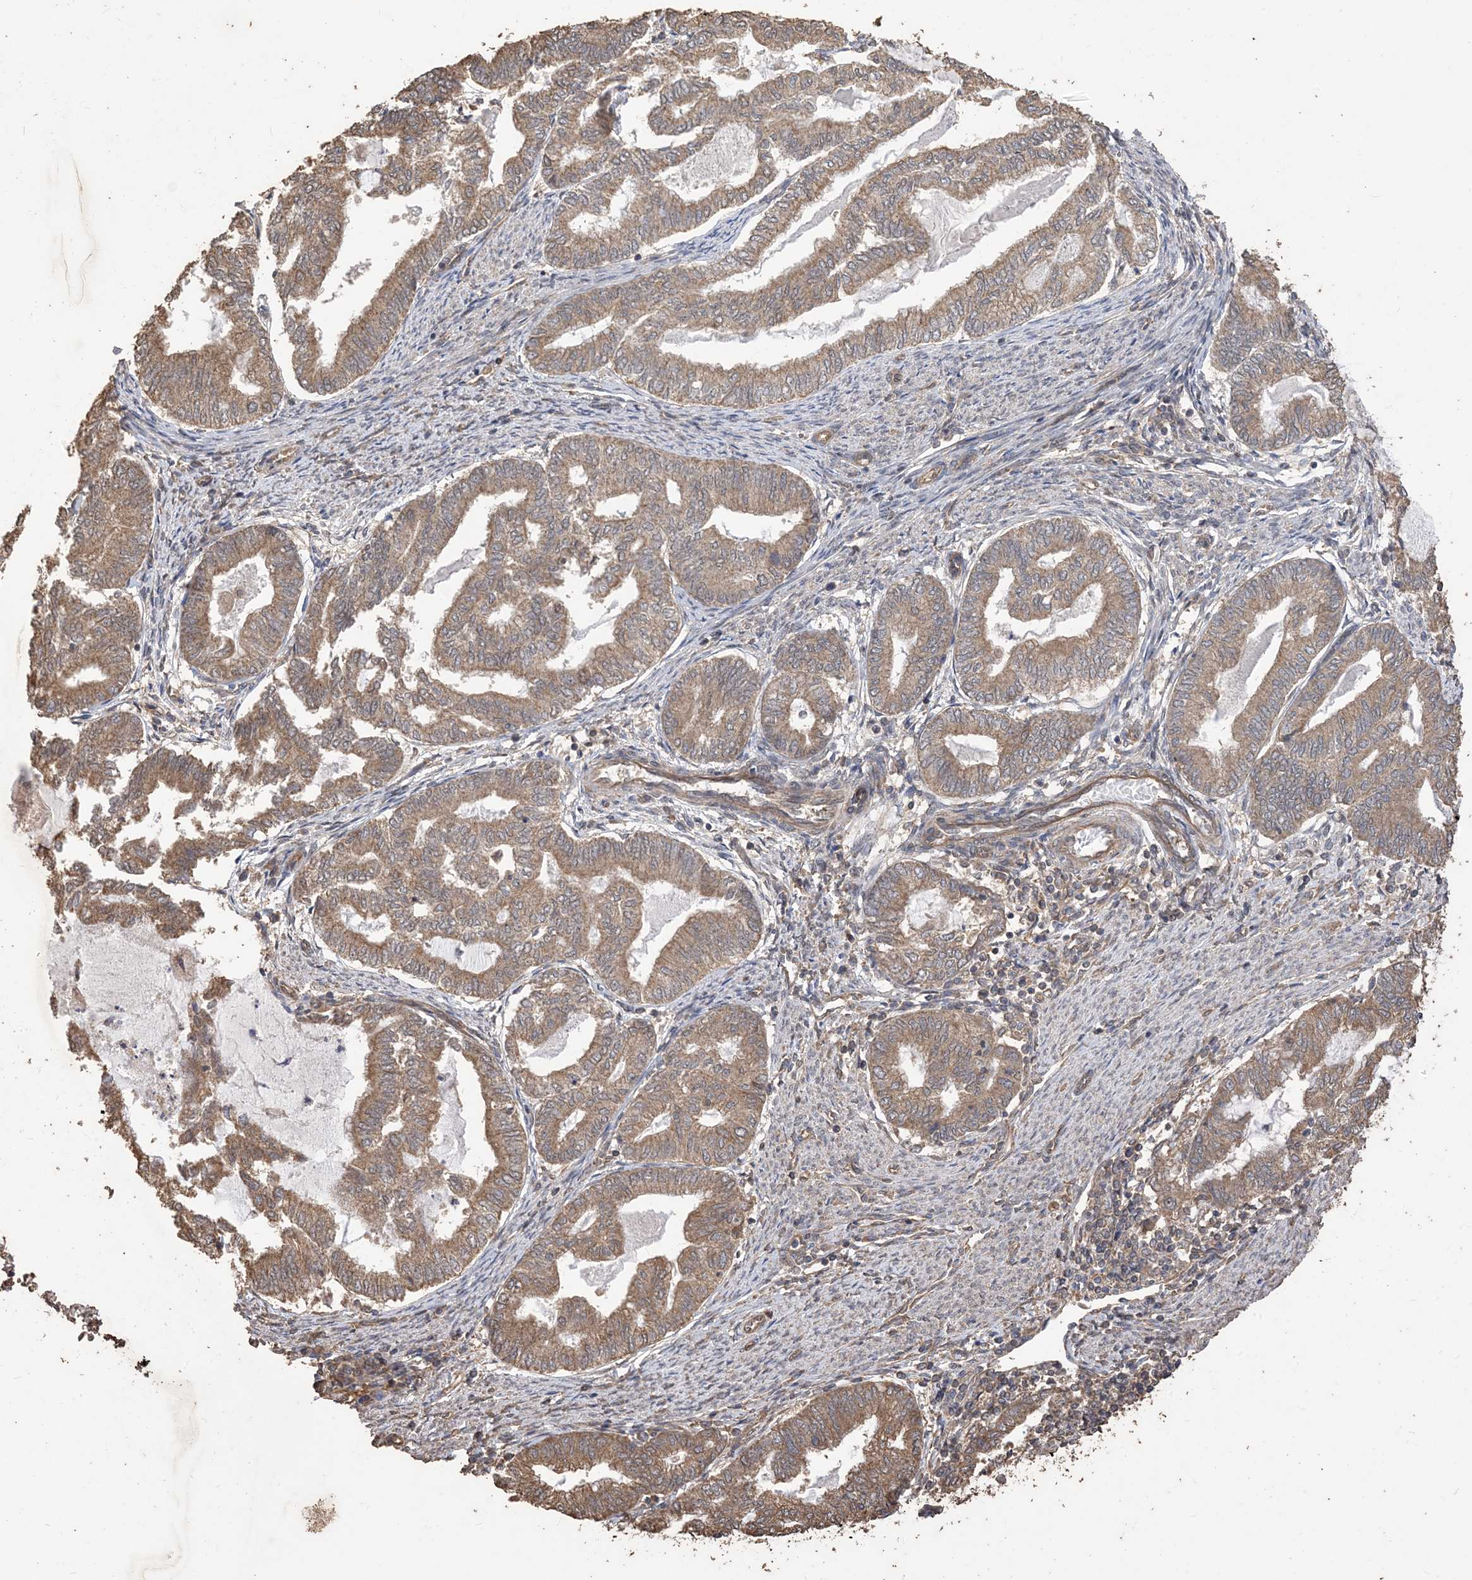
{"staining": {"intensity": "moderate", "quantity": ">75%", "location": "cytoplasmic/membranous"}, "tissue": "endometrial cancer", "cell_type": "Tumor cells", "image_type": "cancer", "snomed": [{"axis": "morphology", "description": "Adenocarcinoma, NOS"}, {"axis": "topography", "description": "Endometrium"}], "caption": "Protein analysis of endometrial cancer (adenocarcinoma) tissue reveals moderate cytoplasmic/membranous expression in about >75% of tumor cells. (IHC, brightfield microscopy, high magnification).", "gene": "ZKSCAN5", "patient": {"sex": "female", "age": 79}}